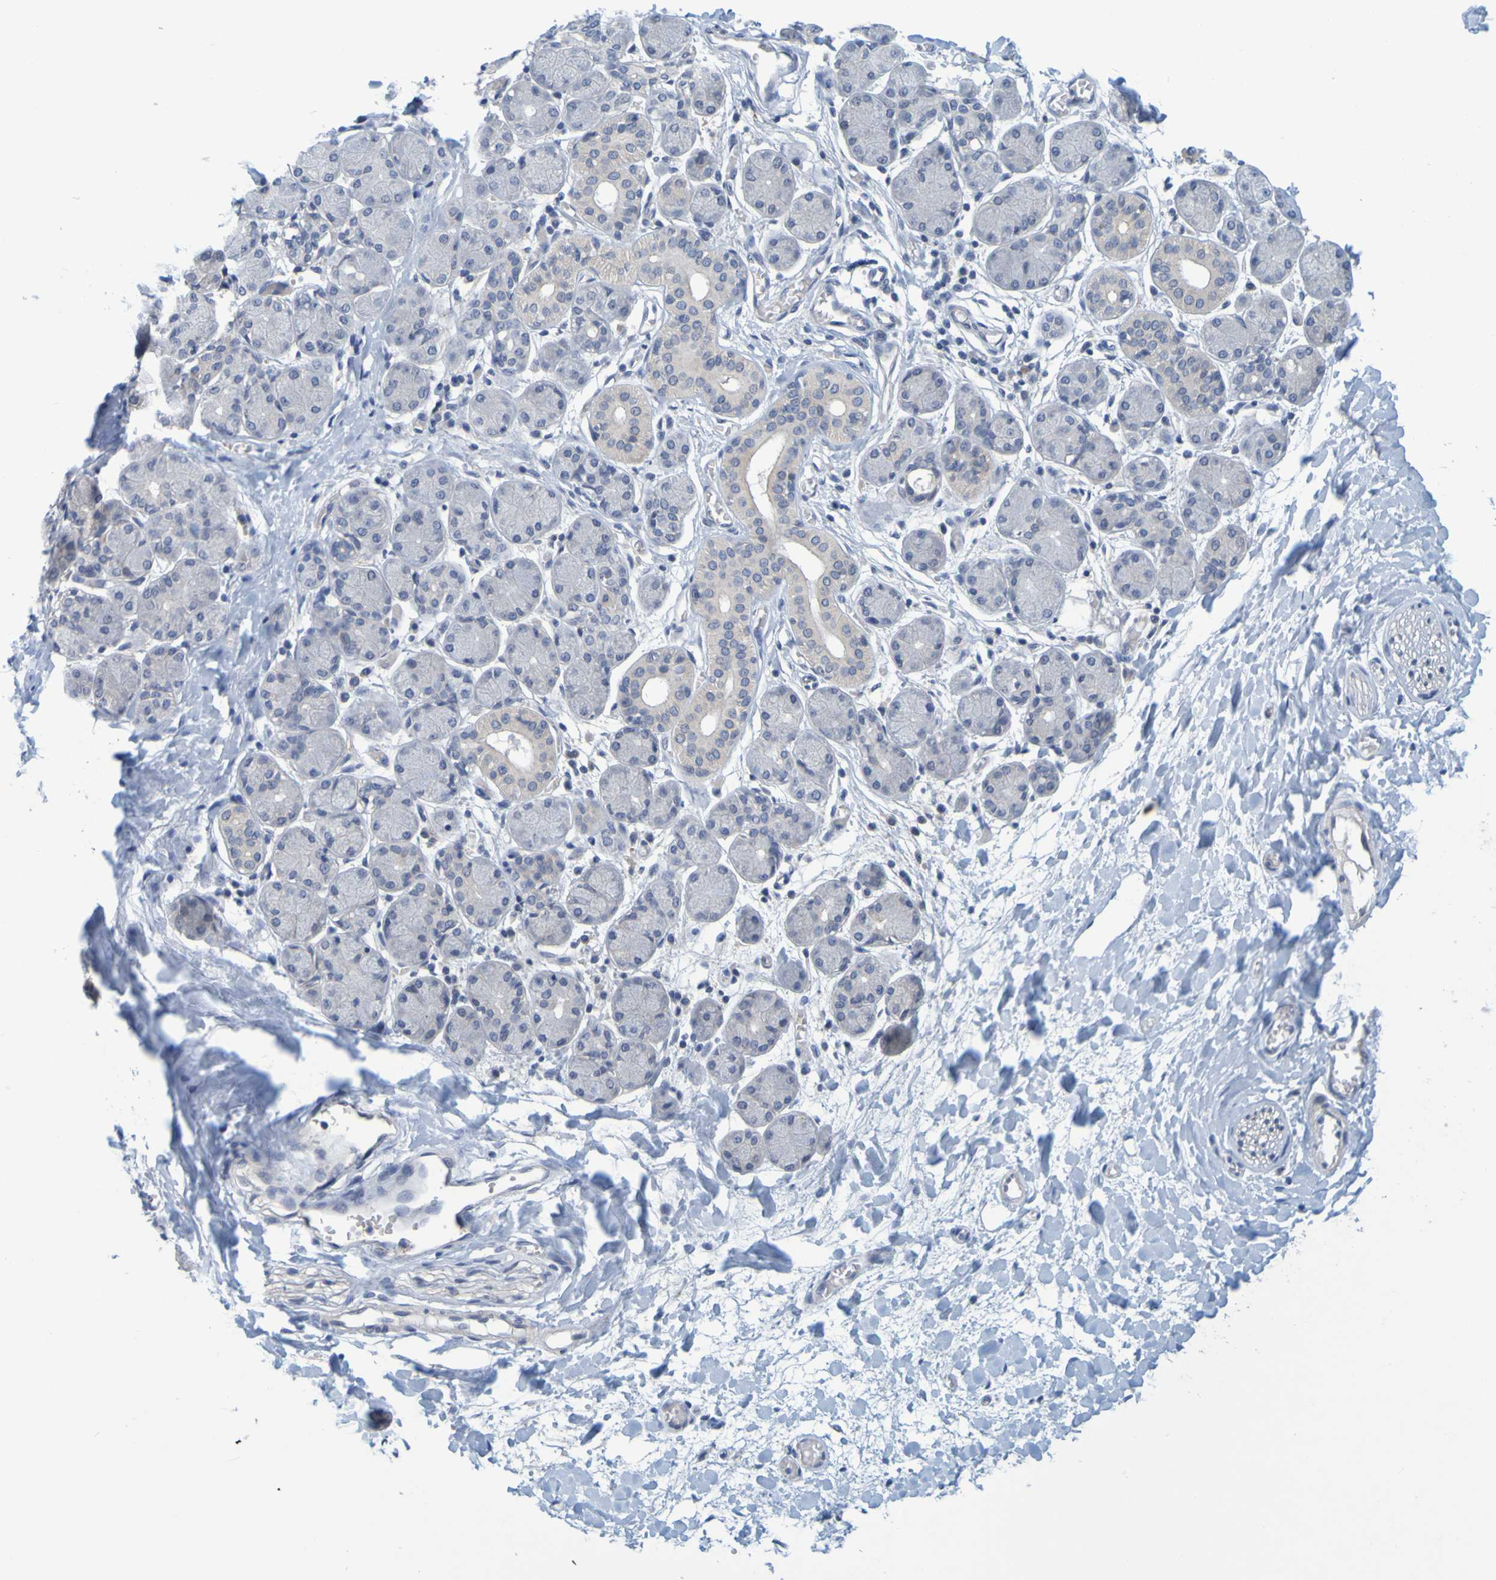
{"staining": {"intensity": "negative", "quantity": "none", "location": "none"}, "tissue": "salivary gland", "cell_type": "Glandular cells", "image_type": "normal", "snomed": [{"axis": "morphology", "description": "Normal tissue, NOS"}, {"axis": "topography", "description": "Salivary gland"}], "caption": "IHC histopathology image of normal salivary gland: human salivary gland stained with DAB (3,3'-diaminobenzidine) shows no significant protein staining in glandular cells. Nuclei are stained in blue.", "gene": "ENDOU", "patient": {"sex": "female", "age": 24}}